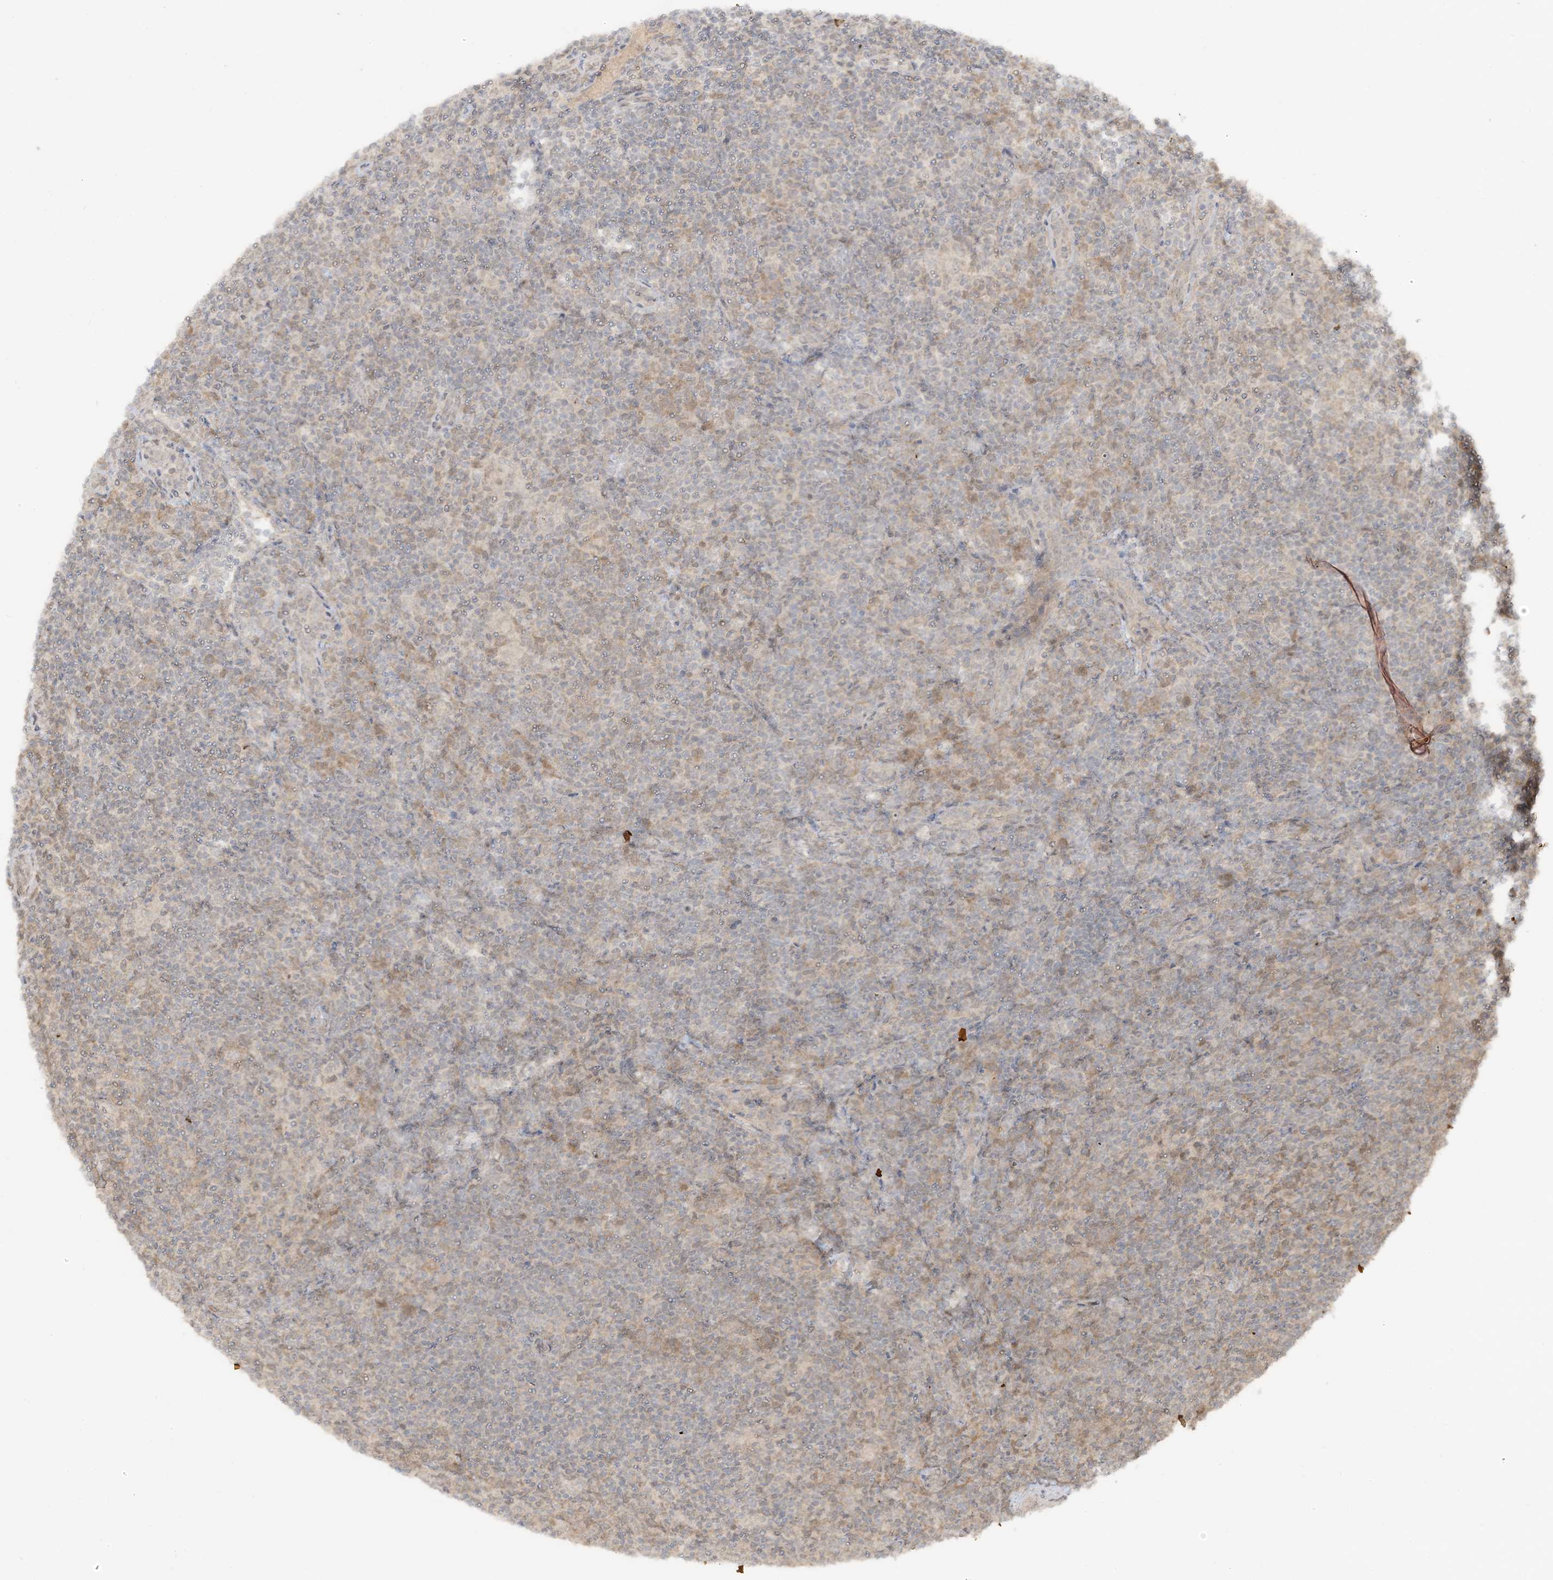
{"staining": {"intensity": "negative", "quantity": "none", "location": "none"}, "tissue": "lymphoma", "cell_type": "Tumor cells", "image_type": "cancer", "snomed": [{"axis": "morphology", "description": "Hodgkin's disease, NOS"}, {"axis": "topography", "description": "Lymph node"}], "caption": "This micrograph is of Hodgkin's disease stained with immunohistochemistry (IHC) to label a protein in brown with the nuclei are counter-stained blue. There is no positivity in tumor cells.", "gene": "TBCC", "patient": {"sex": "female", "age": 57}}